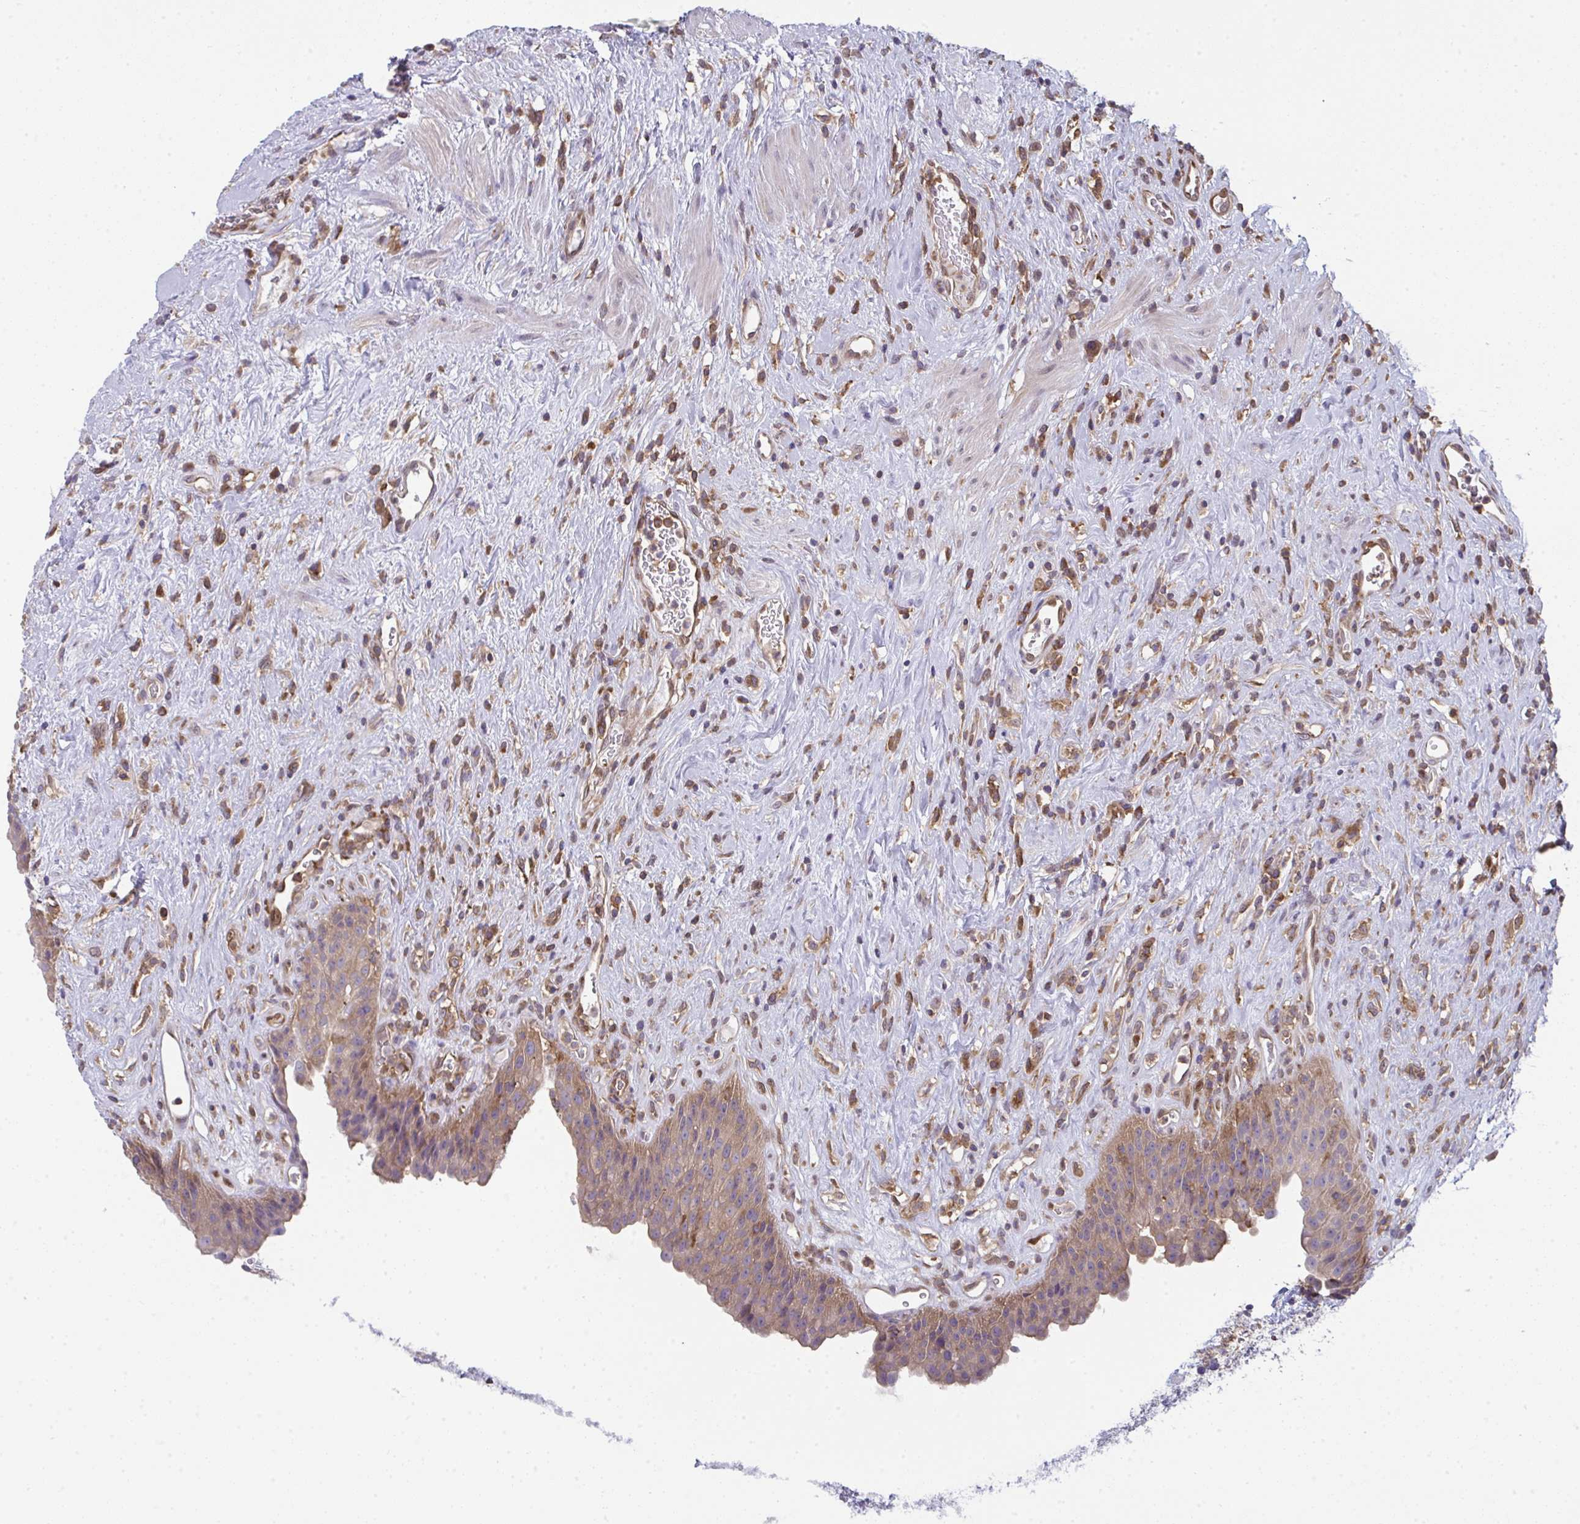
{"staining": {"intensity": "moderate", "quantity": ">75%", "location": "cytoplasmic/membranous"}, "tissue": "urinary bladder", "cell_type": "Urothelial cells", "image_type": "normal", "snomed": [{"axis": "morphology", "description": "Normal tissue, NOS"}, {"axis": "topography", "description": "Urinary bladder"}], "caption": "Approximately >75% of urothelial cells in unremarkable human urinary bladder show moderate cytoplasmic/membranous protein expression as visualized by brown immunohistochemical staining.", "gene": "ALDH16A1", "patient": {"sex": "female", "age": 56}}